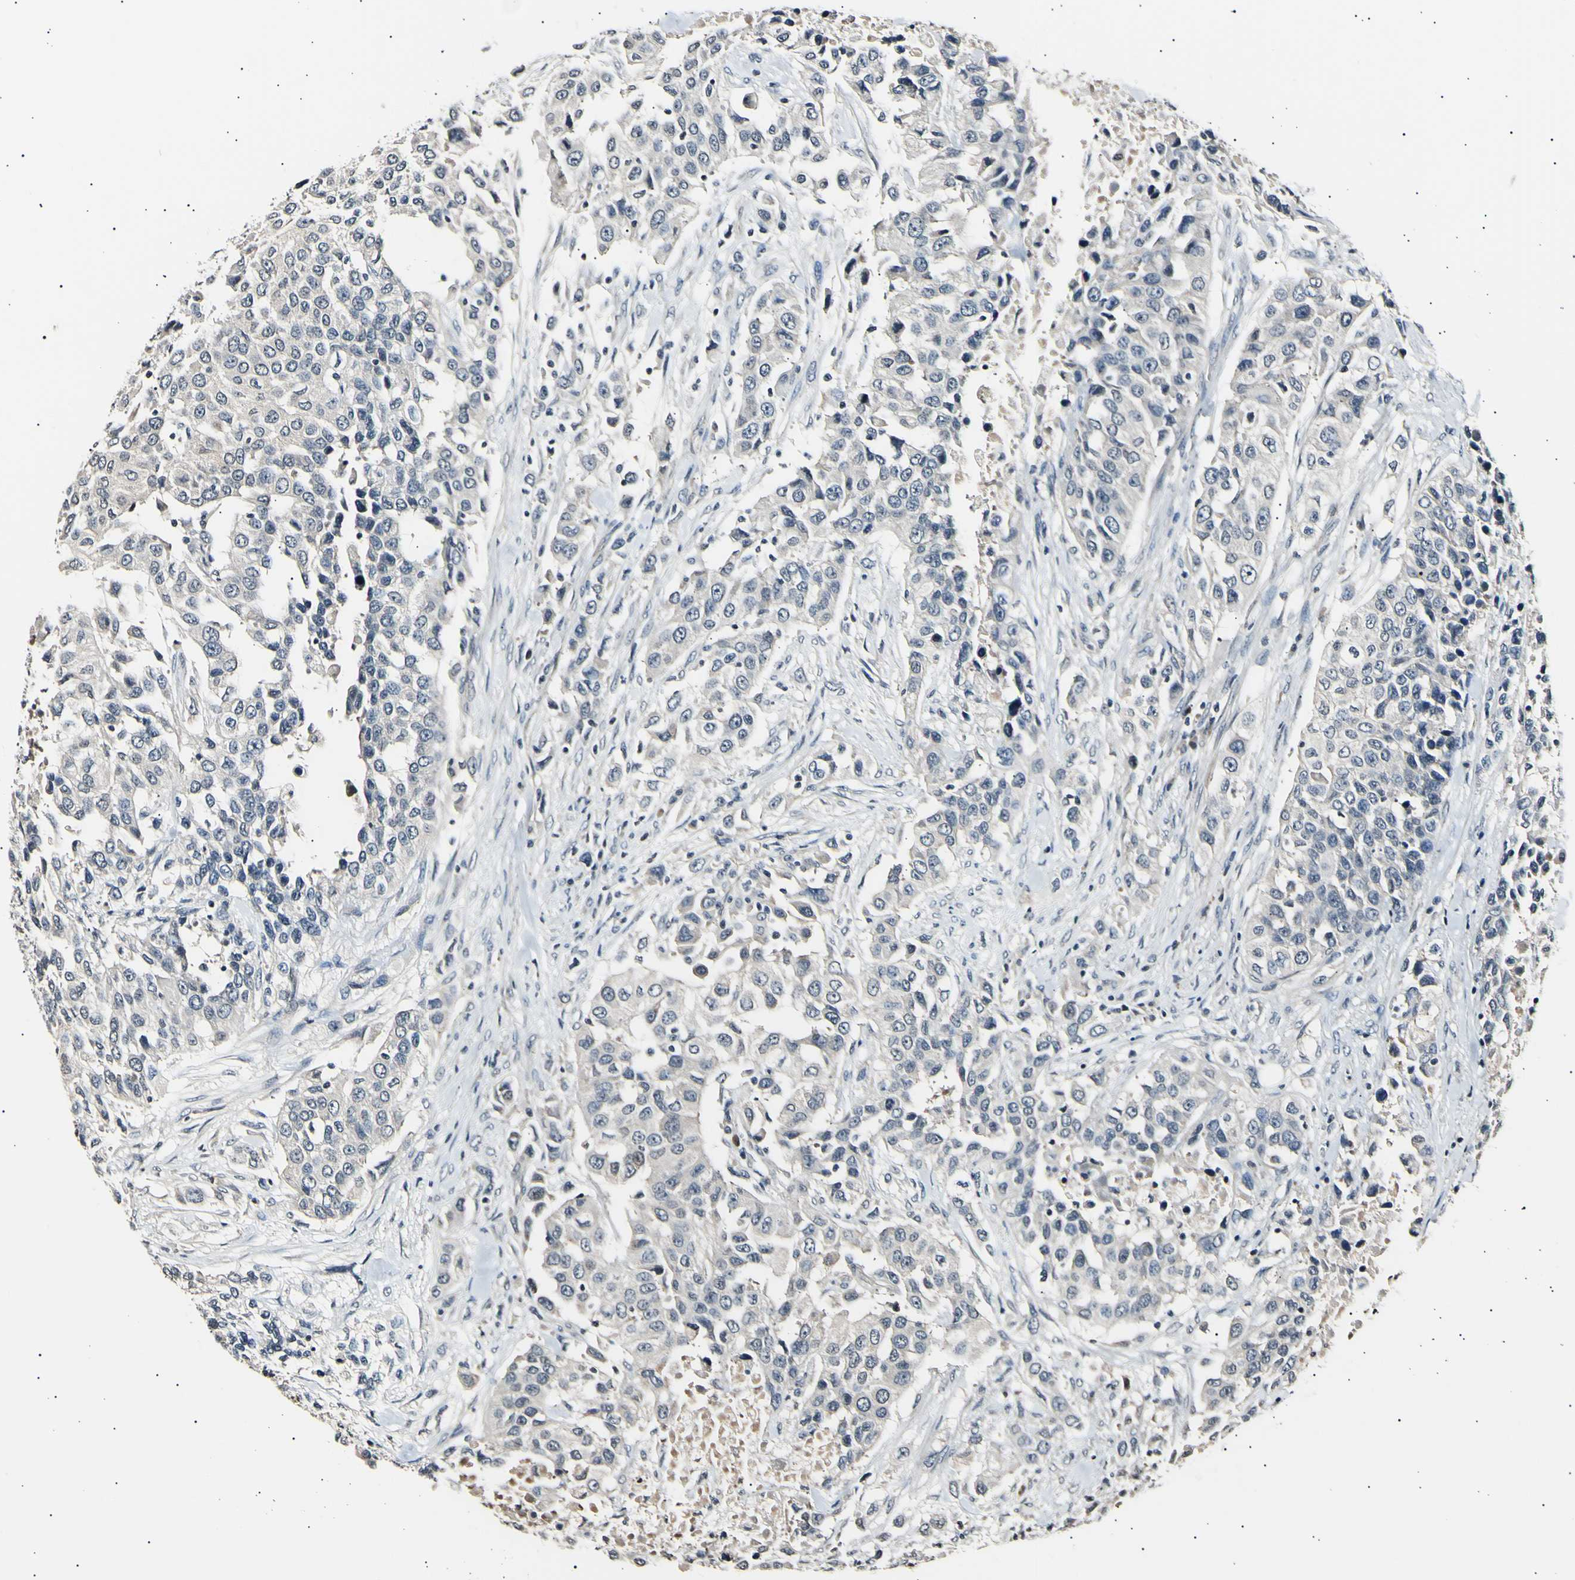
{"staining": {"intensity": "negative", "quantity": "none", "location": "none"}, "tissue": "urothelial cancer", "cell_type": "Tumor cells", "image_type": "cancer", "snomed": [{"axis": "morphology", "description": "Urothelial carcinoma, High grade"}, {"axis": "topography", "description": "Urinary bladder"}], "caption": "DAB (3,3'-diaminobenzidine) immunohistochemical staining of urothelial cancer exhibits no significant staining in tumor cells.", "gene": "AK1", "patient": {"sex": "female", "age": 80}}